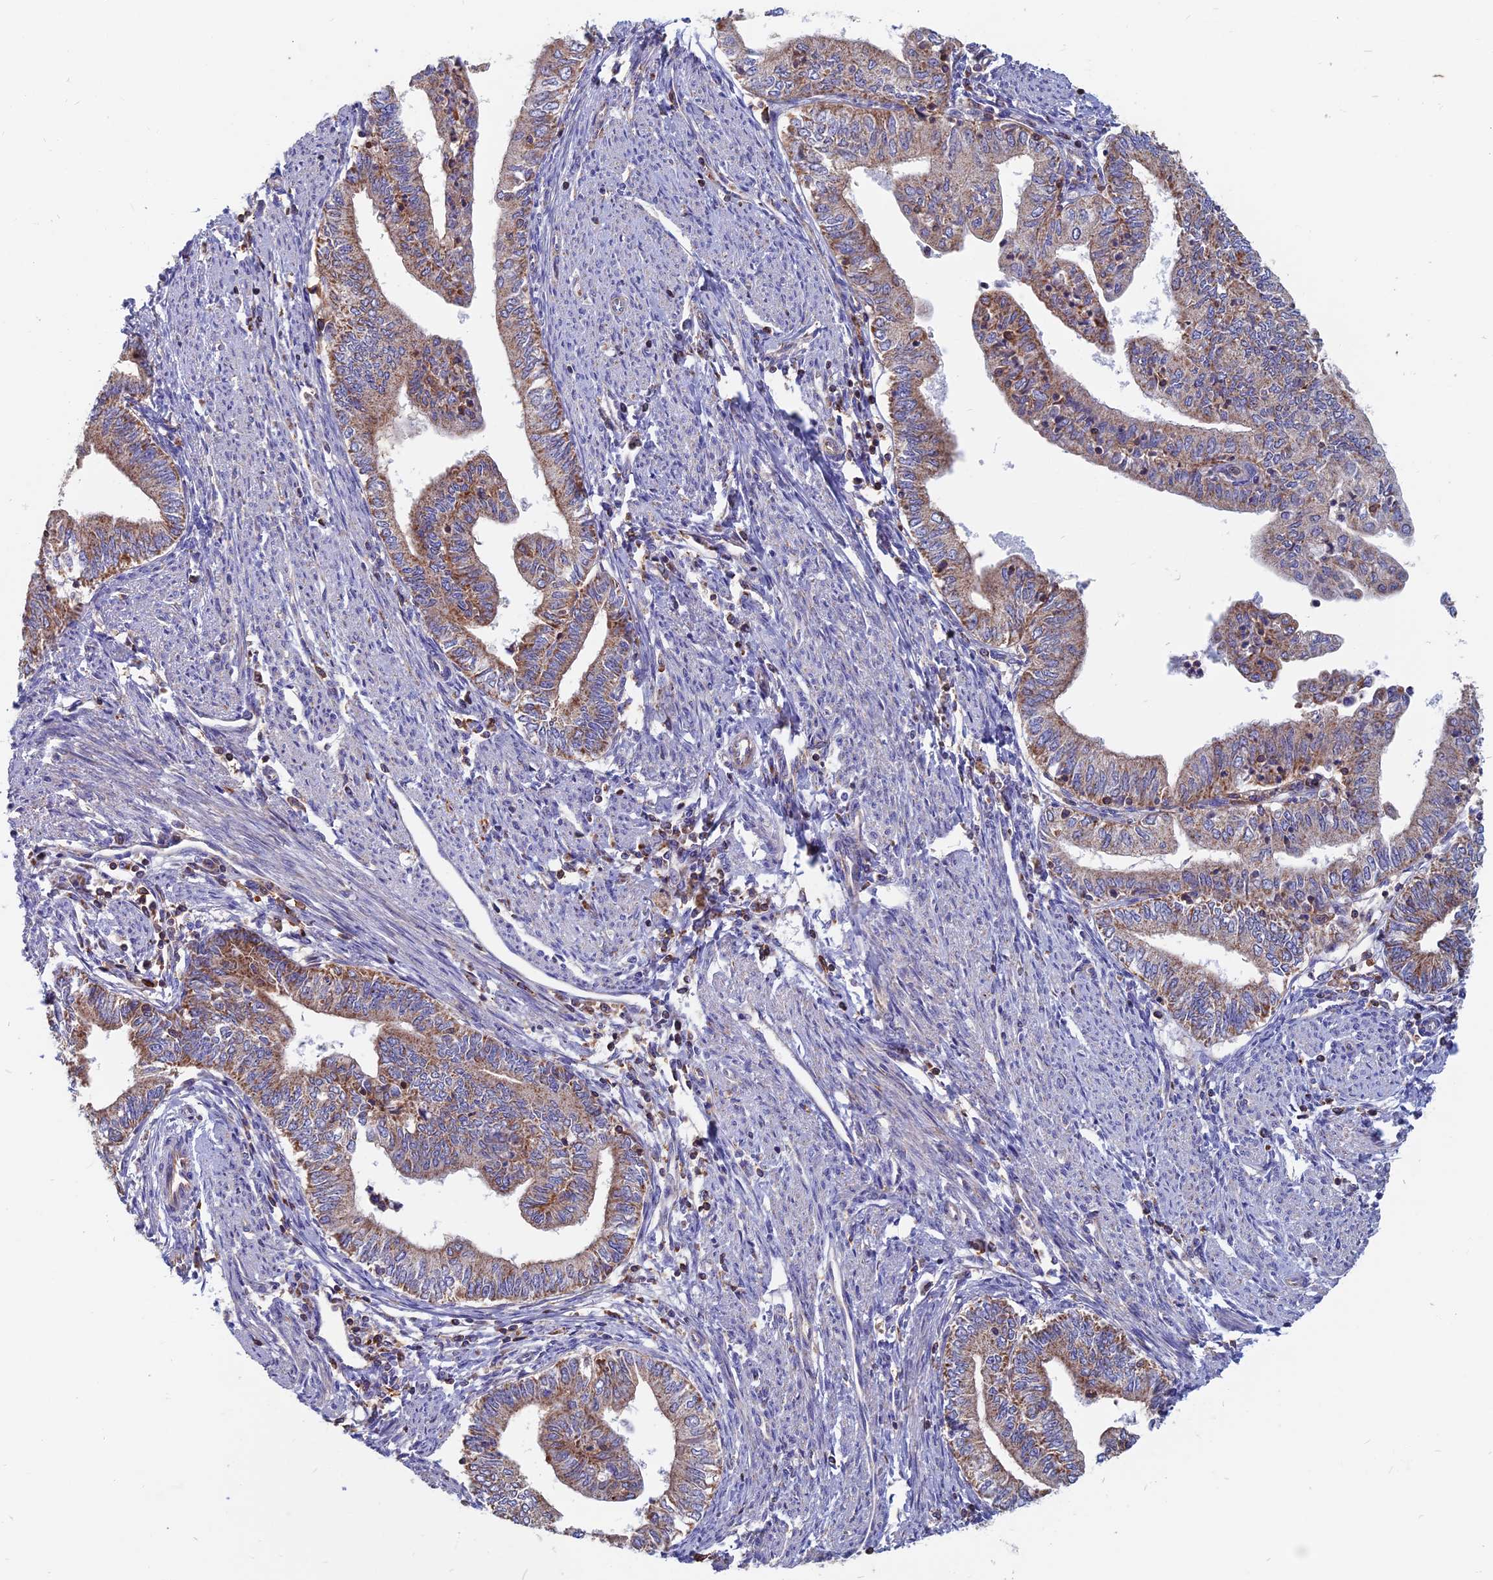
{"staining": {"intensity": "moderate", "quantity": "25%-75%", "location": "cytoplasmic/membranous"}, "tissue": "endometrial cancer", "cell_type": "Tumor cells", "image_type": "cancer", "snomed": [{"axis": "morphology", "description": "Adenocarcinoma, NOS"}, {"axis": "topography", "description": "Endometrium"}], "caption": "This photomicrograph shows IHC staining of adenocarcinoma (endometrial), with medium moderate cytoplasmic/membranous expression in approximately 25%-75% of tumor cells.", "gene": "HSD17B8", "patient": {"sex": "female", "age": 66}}